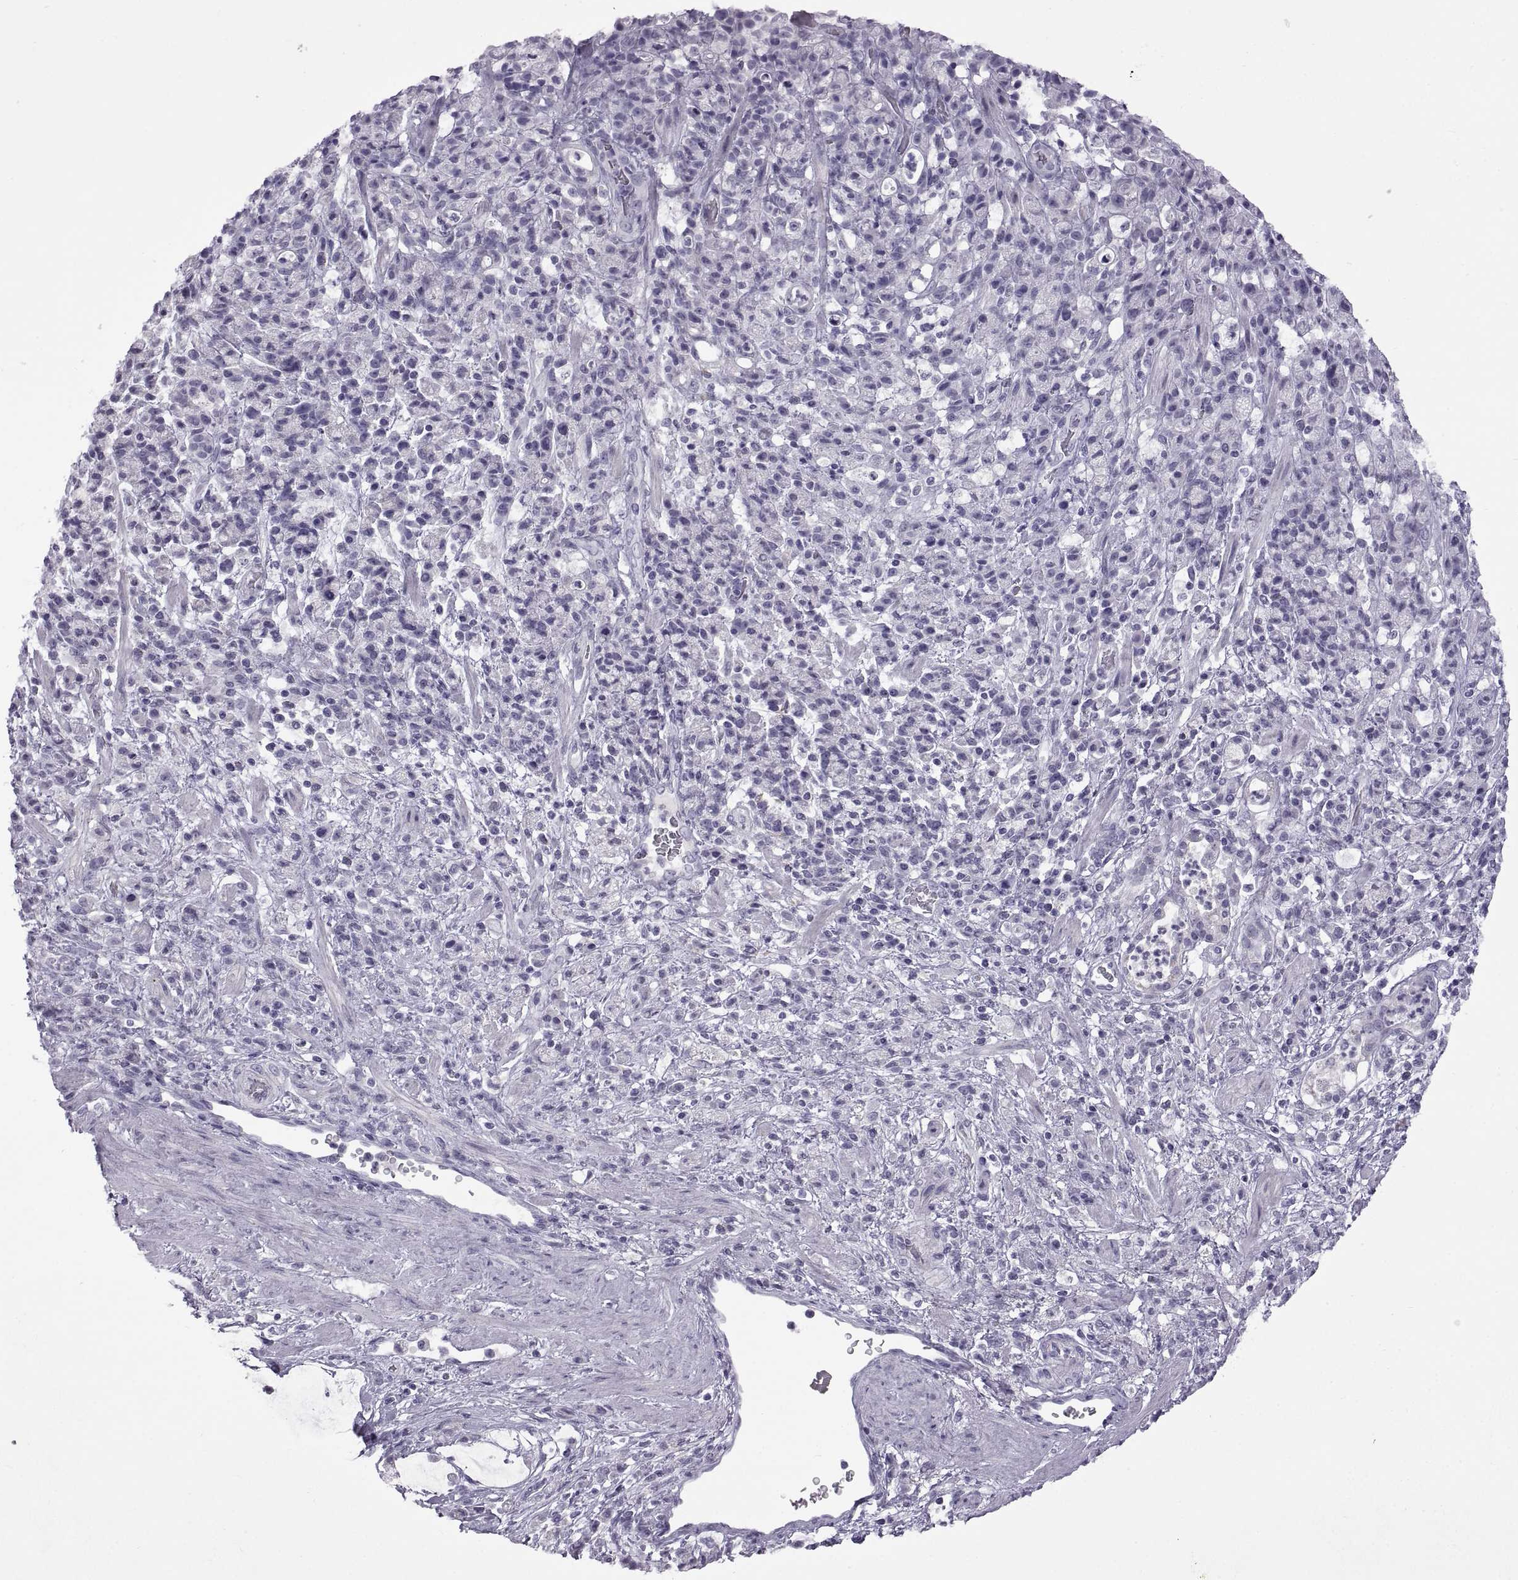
{"staining": {"intensity": "negative", "quantity": "none", "location": "none"}, "tissue": "stomach cancer", "cell_type": "Tumor cells", "image_type": "cancer", "snomed": [{"axis": "morphology", "description": "Adenocarcinoma, NOS"}, {"axis": "topography", "description": "Stomach"}], "caption": "Immunohistochemistry (IHC) image of stomach adenocarcinoma stained for a protein (brown), which exhibits no staining in tumor cells.", "gene": "RDM1", "patient": {"sex": "female", "age": 60}}